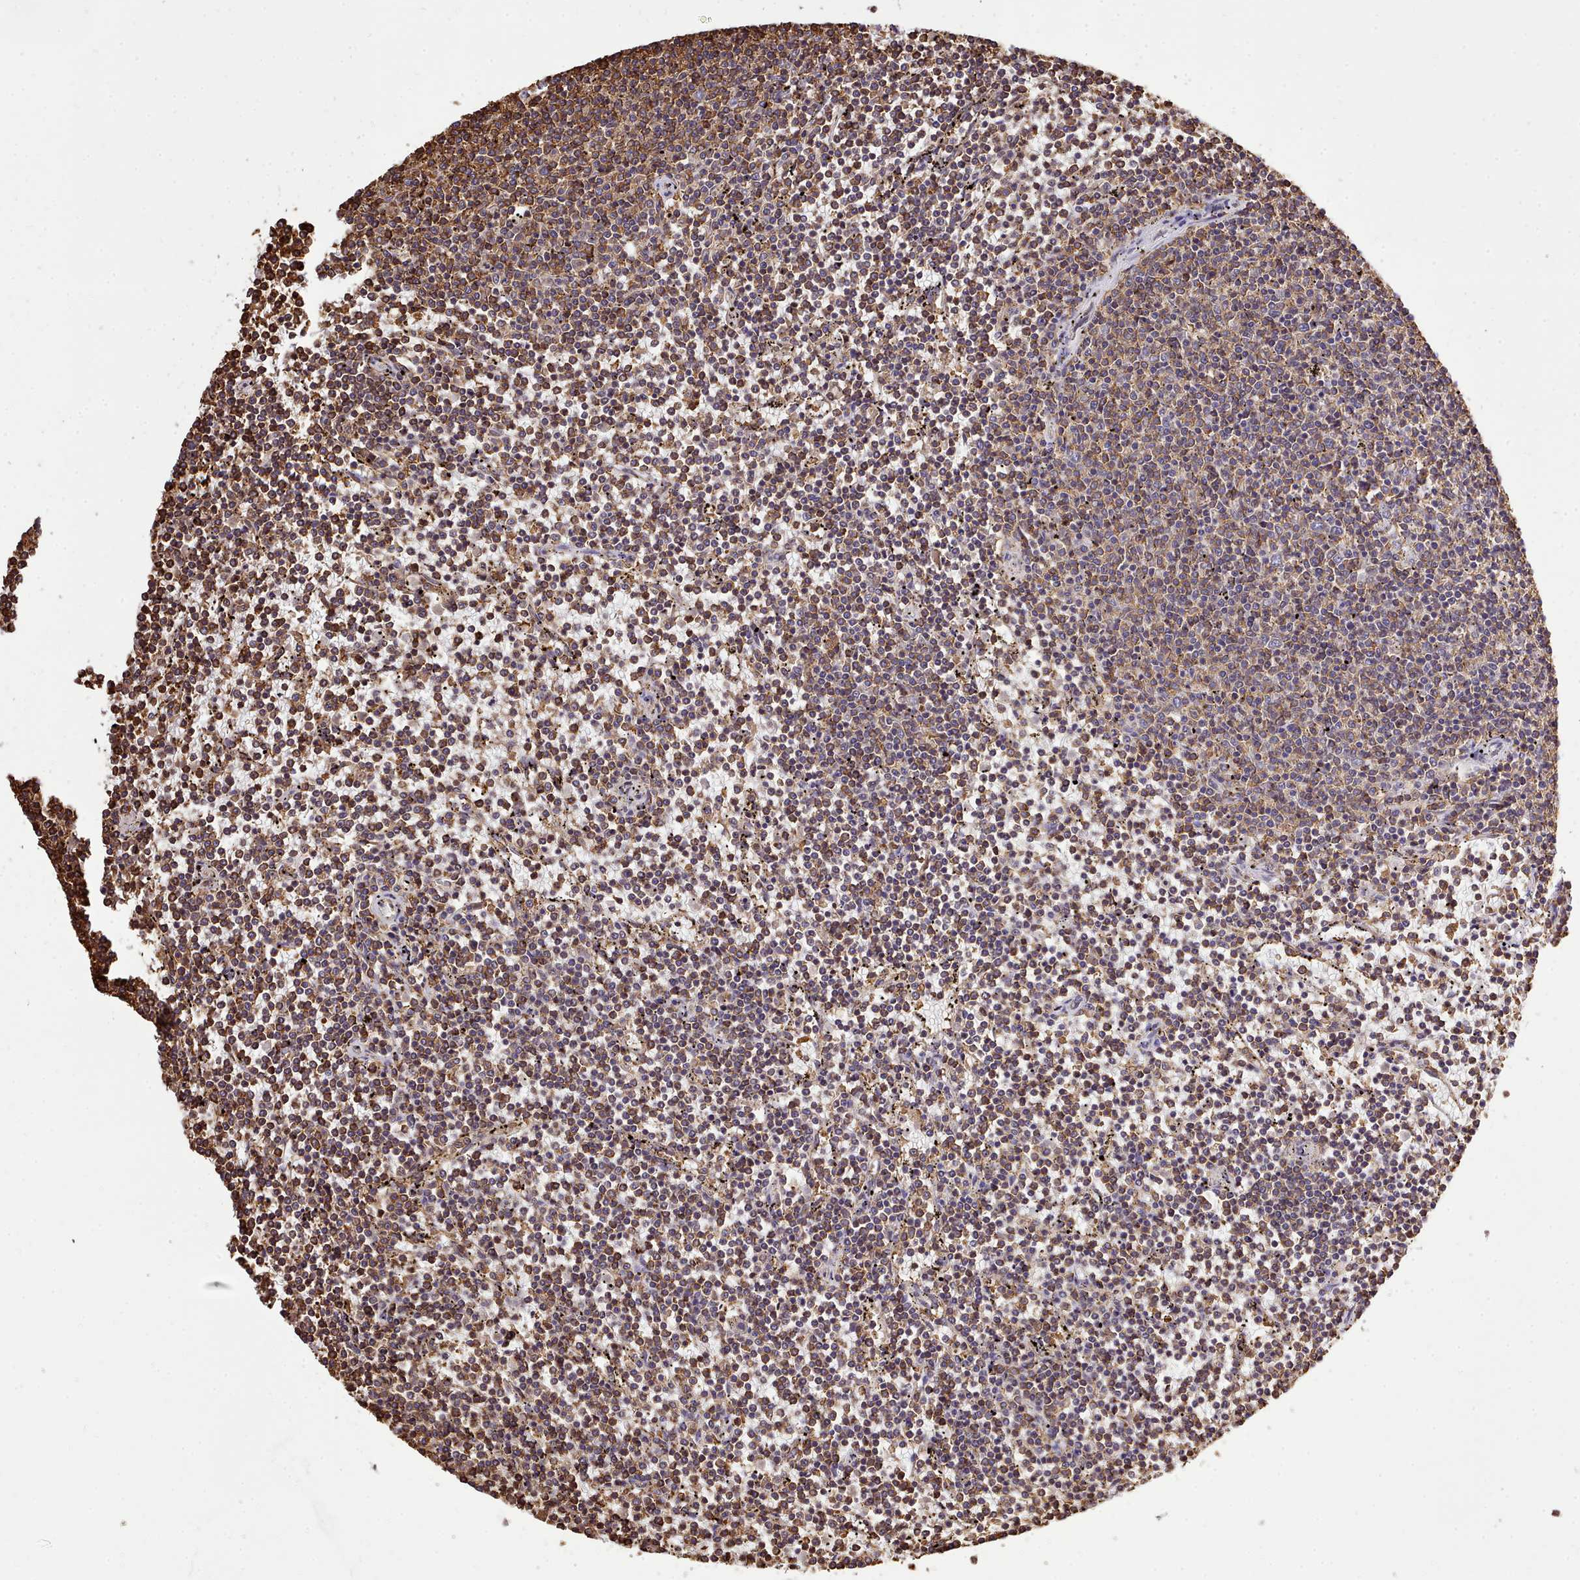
{"staining": {"intensity": "moderate", "quantity": "25%-75%", "location": "cytoplasmic/membranous"}, "tissue": "lymphoma", "cell_type": "Tumor cells", "image_type": "cancer", "snomed": [{"axis": "morphology", "description": "Malignant lymphoma, non-Hodgkin's type, Low grade"}, {"axis": "topography", "description": "Spleen"}], "caption": "Immunohistochemical staining of lymphoma demonstrates medium levels of moderate cytoplasmic/membranous staining in about 25%-75% of tumor cells.", "gene": "CAPZA1", "patient": {"sex": "female", "age": 50}}